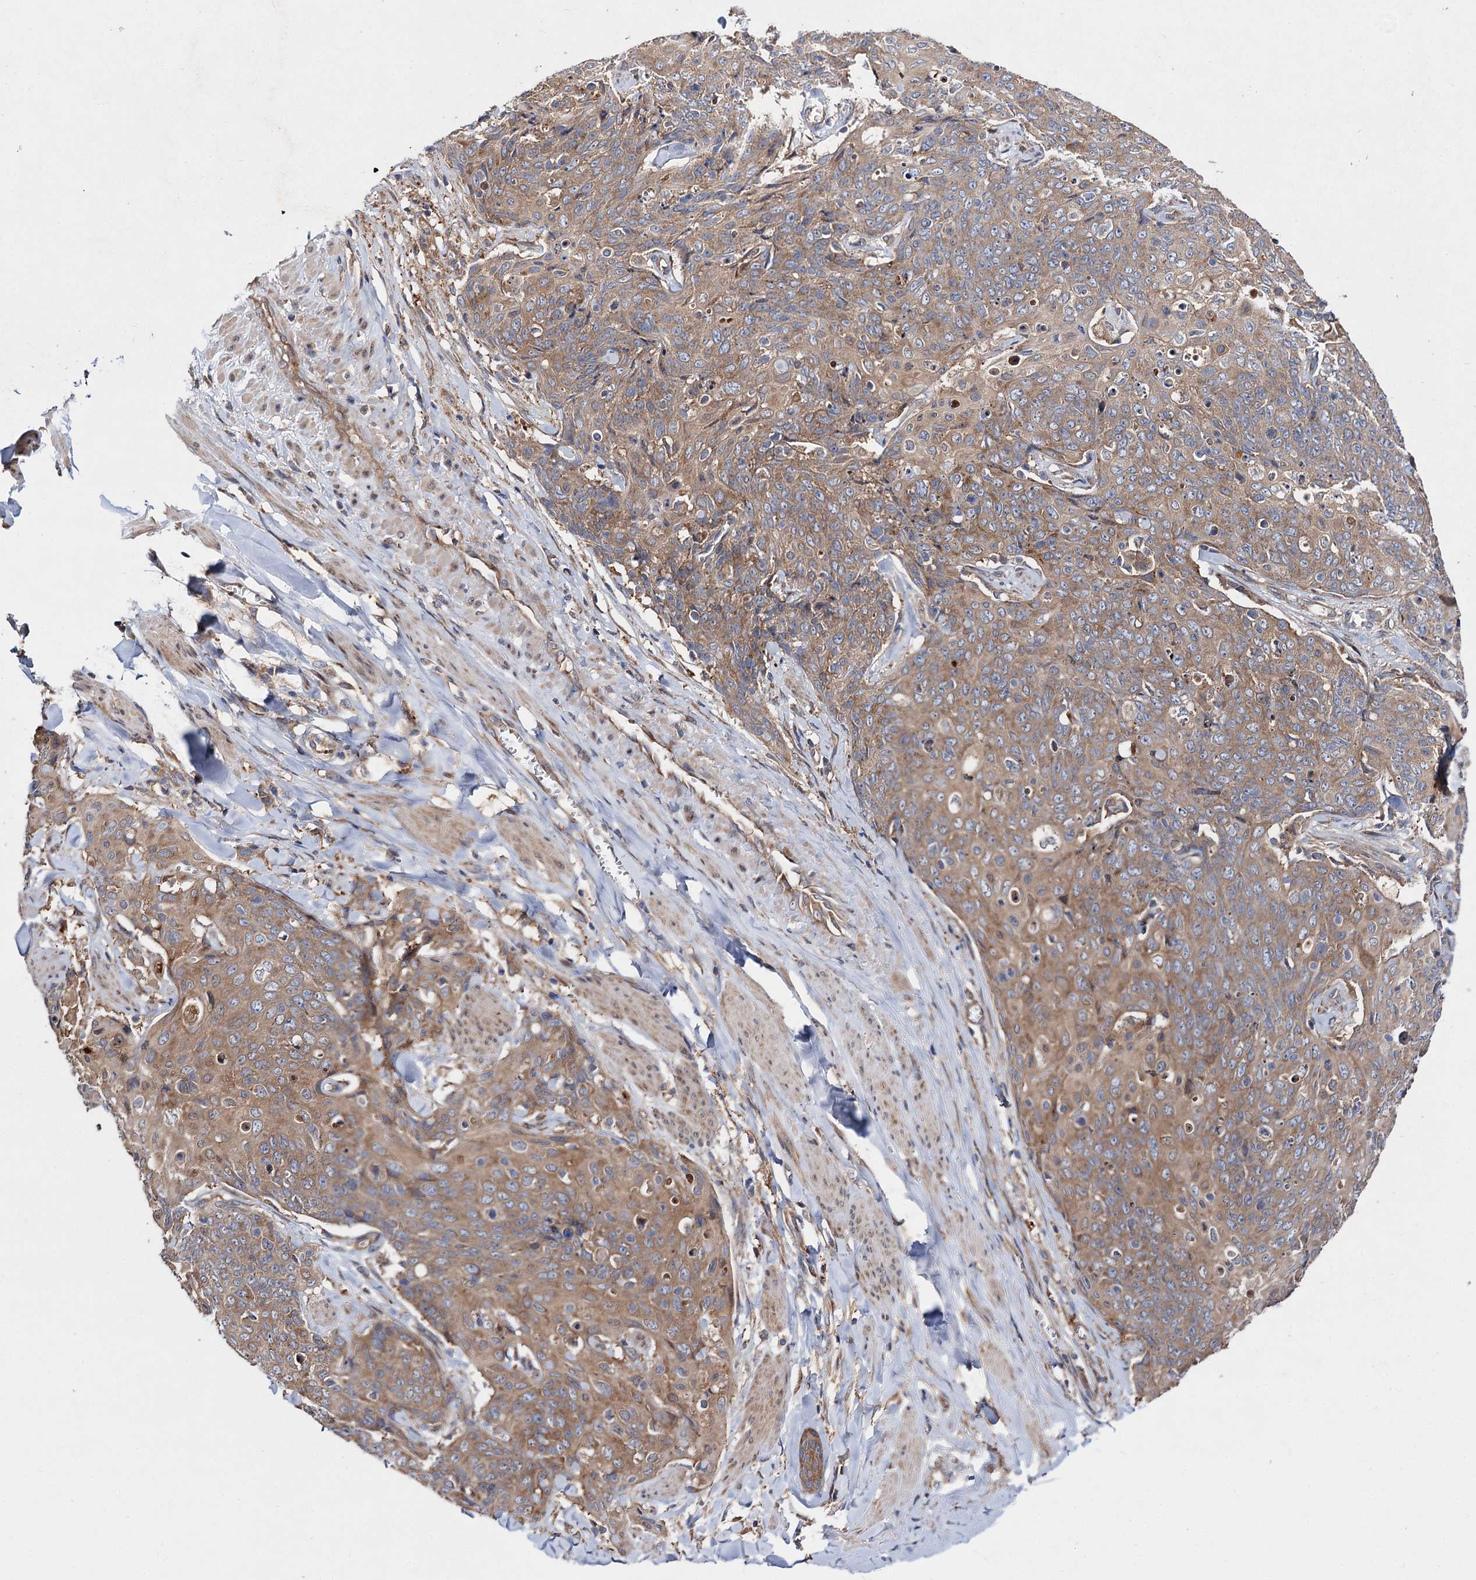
{"staining": {"intensity": "moderate", "quantity": ">75%", "location": "cytoplasmic/membranous"}, "tissue": "skin cancer", "cell_type": "Tumor cells", "image_type": "cancer", "snomed": [{"axis": "morphology", "description": "Squamous cell carcinoma, NOS"}, {"axis": "topography", "description": "Skin"}, {"axis": "topography", "description": "Vulva"}], "caption": "Immunohistochemistry (DAB (3,3'-diaminobenzidine)) staining of human skin cancer displays moderate cytoplasmic/membranous protein positivity in about >75% of tumor cells.", "gene": "NAA25", "patient": {"sex": "female", "age": 85}}